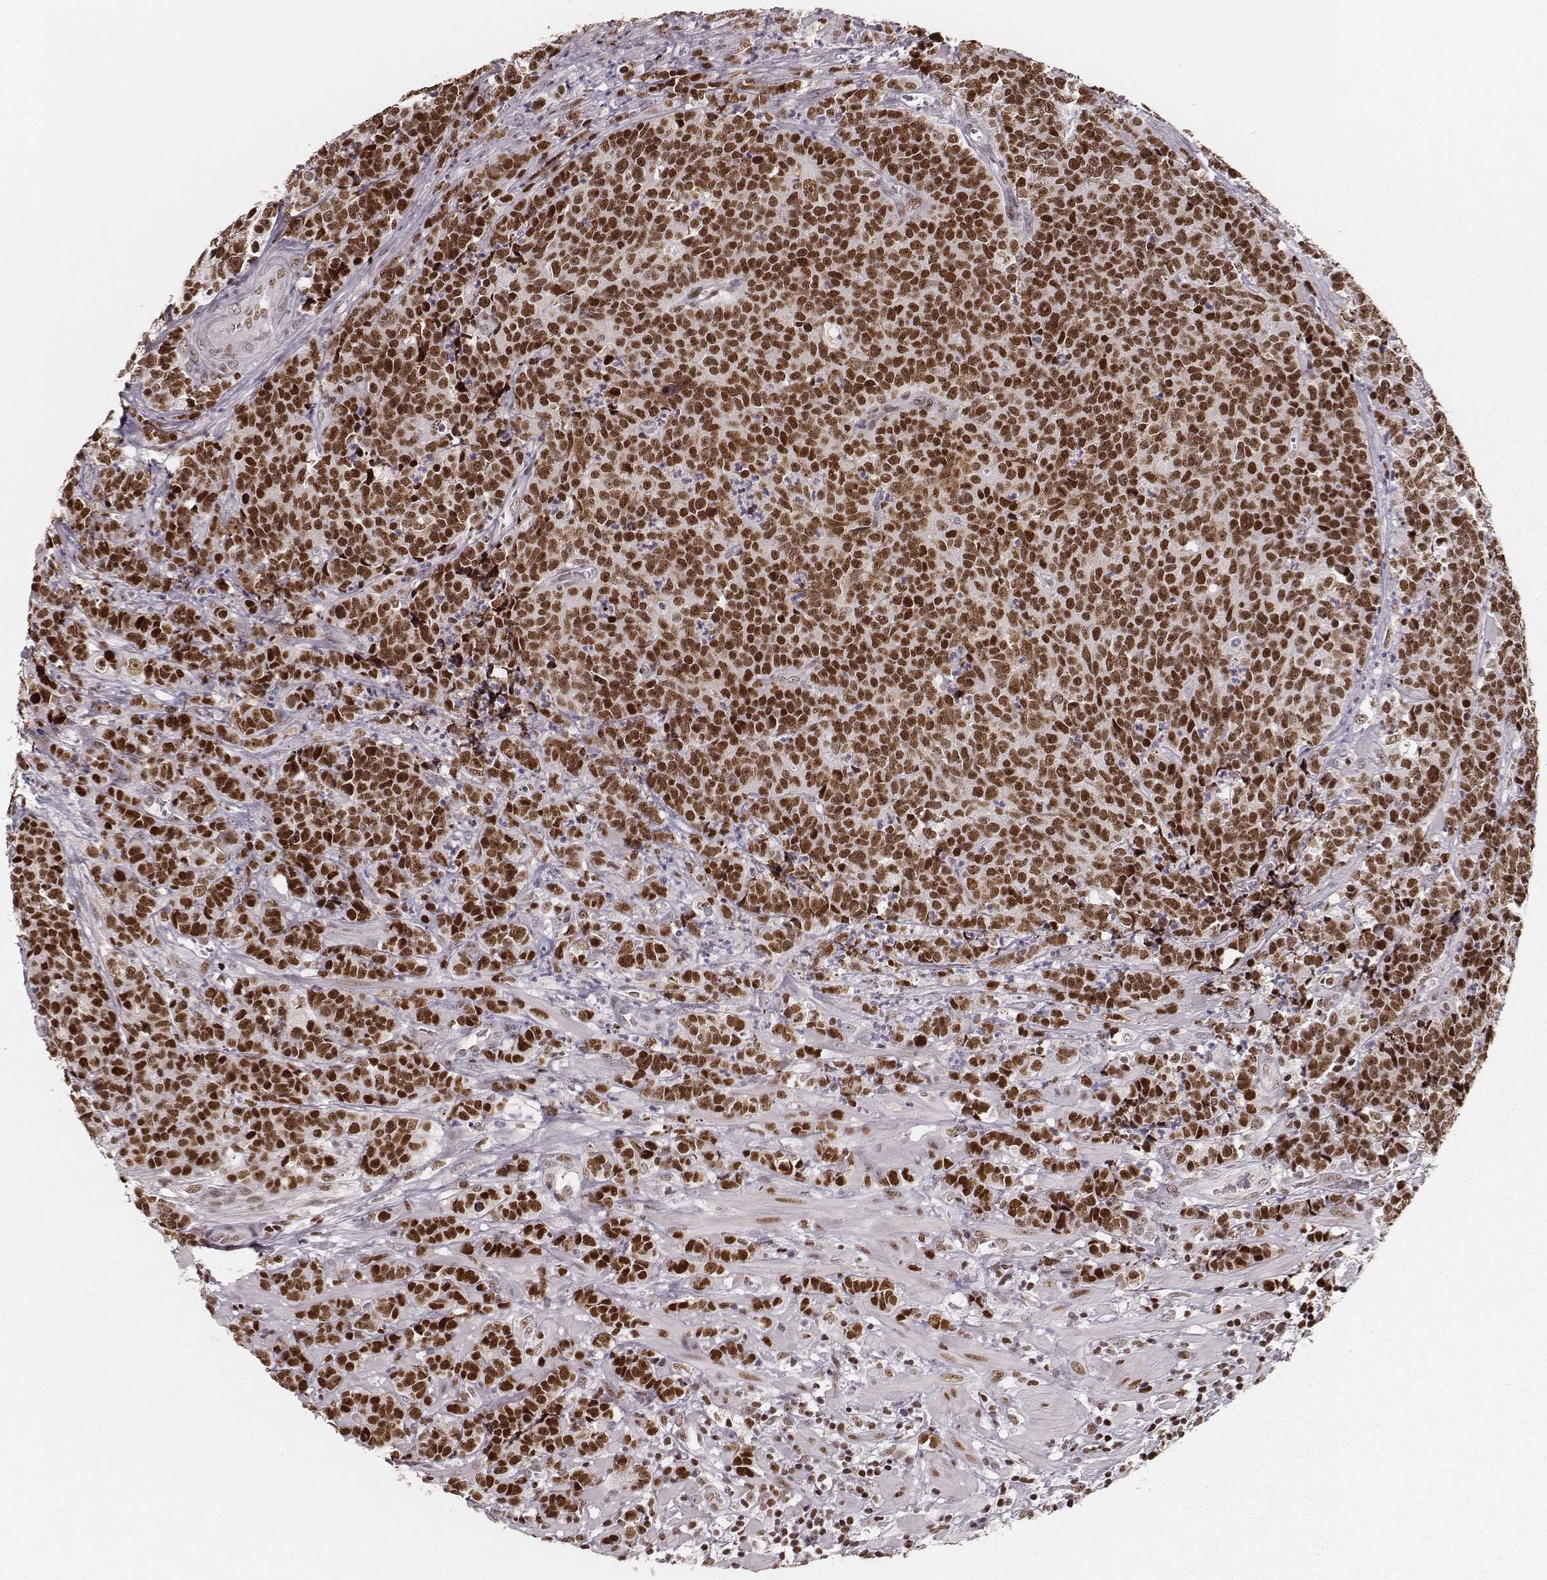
{"staining": {"intensity": "strong", "quantity": ">75%", "location": "nuclear"}, "tissue": "prostate cancer", "cell_type": "Tumor cells", "image_type": "cancer", "snomed": [{"axis": "morphology", "description": "Adenocarcinoma, NOS"}, {"axis": "topography", "description": "Prostate"}], "caption": "Protein staining of adenocarcinoma (prostate) tissue shows strong nuclear staining in approximately >75% of tumor cells.", "gene": "PARP1", "patient": {"sex": "male", "age": 67}}